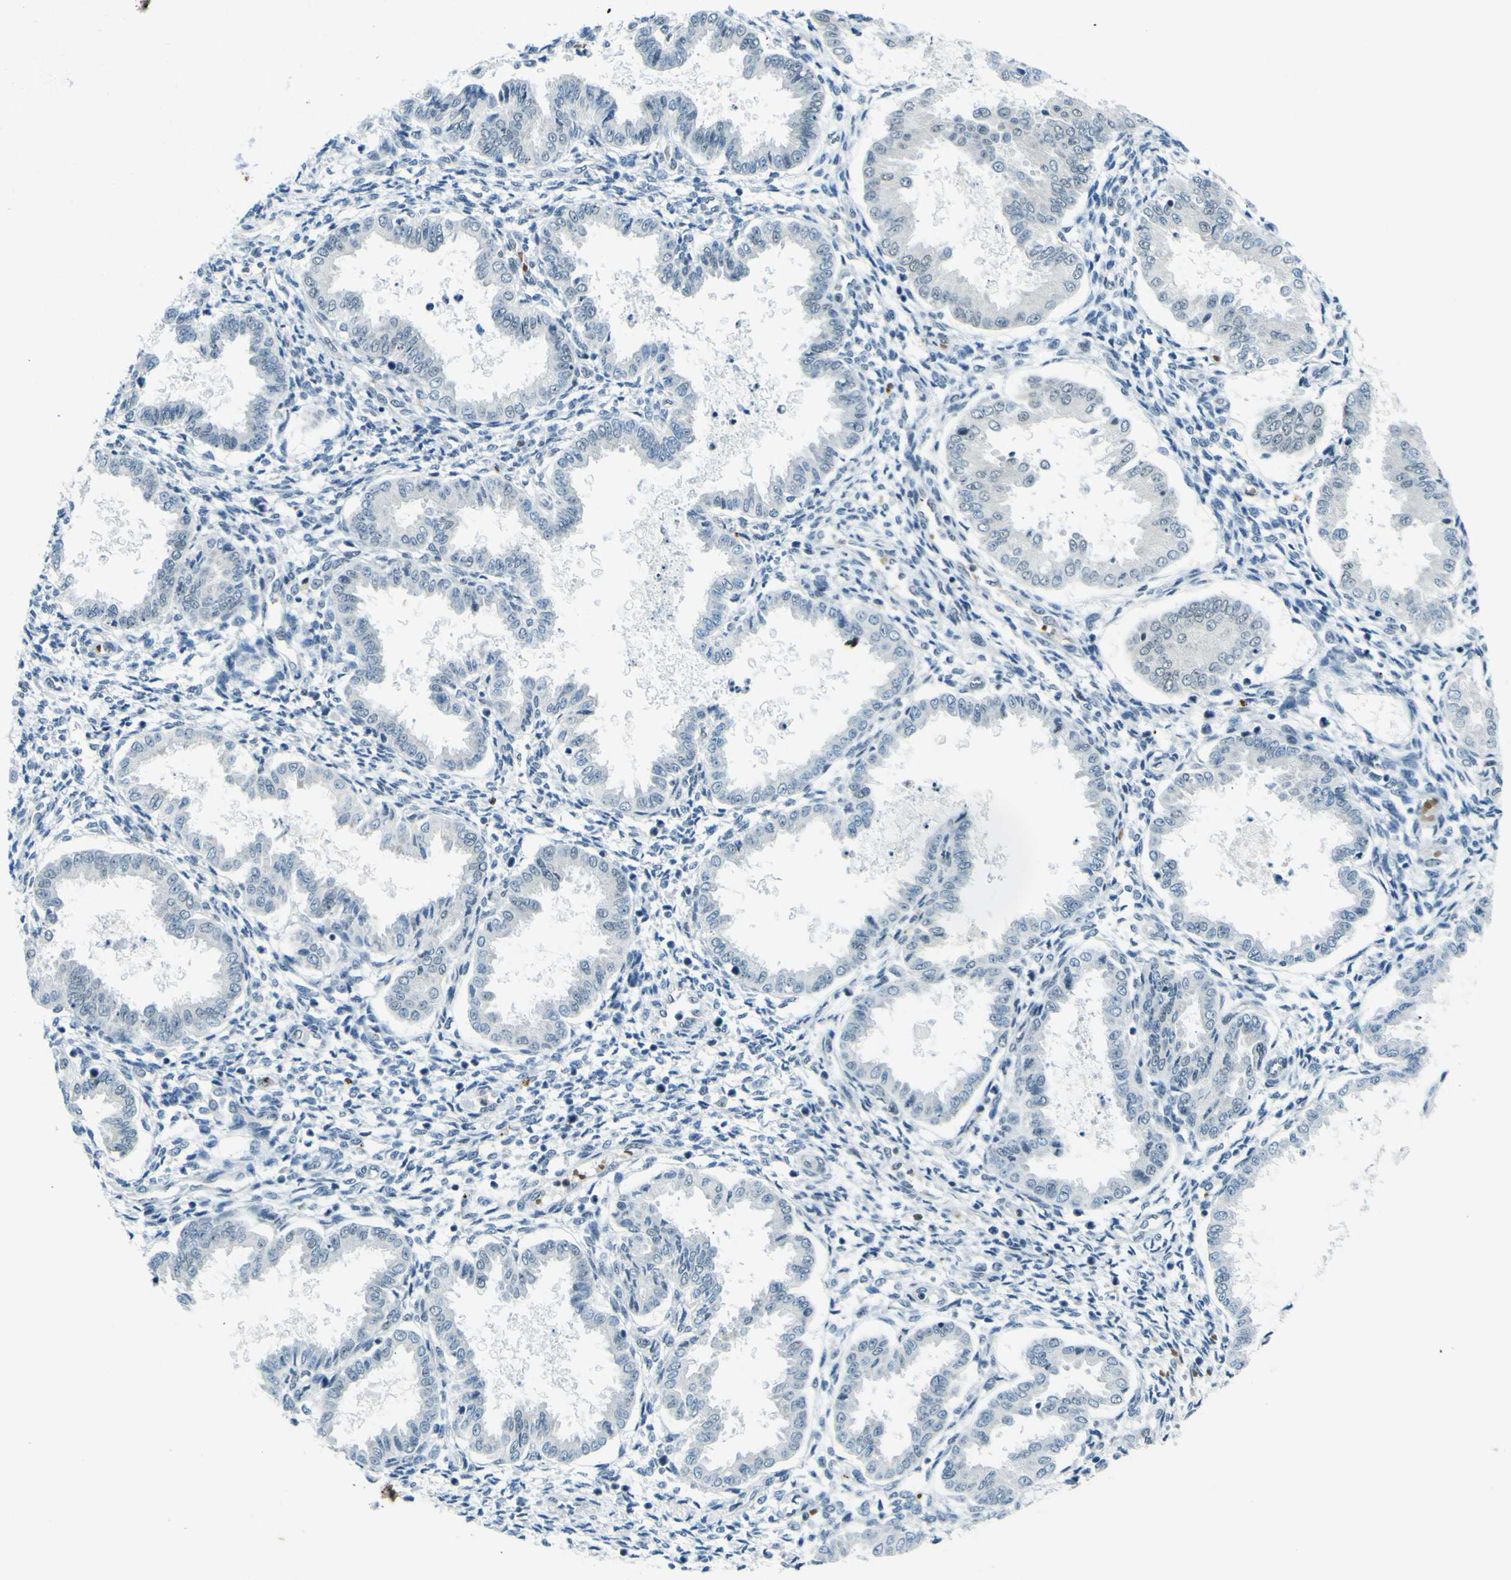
{"staining": {"intensity": "negative", "quantity": "none", "location": "none"}, "tissue": "endometrium", "cell_type": "Cells in endometrial stroma", "image_type": "normal", "snomed": [{"axis": "morphology", "description": "Normal tissue, NOS"}, {"axis": "topography", "description": "Endometrium"}], "caption": "Immunohistochemistry (IHC) image of benign human endometrium stained for a protein (brown), which shows no expression in cells in endometrial stroma.", "gene": "CEBPG", "patient": {"sex": "female", "age": 33}}